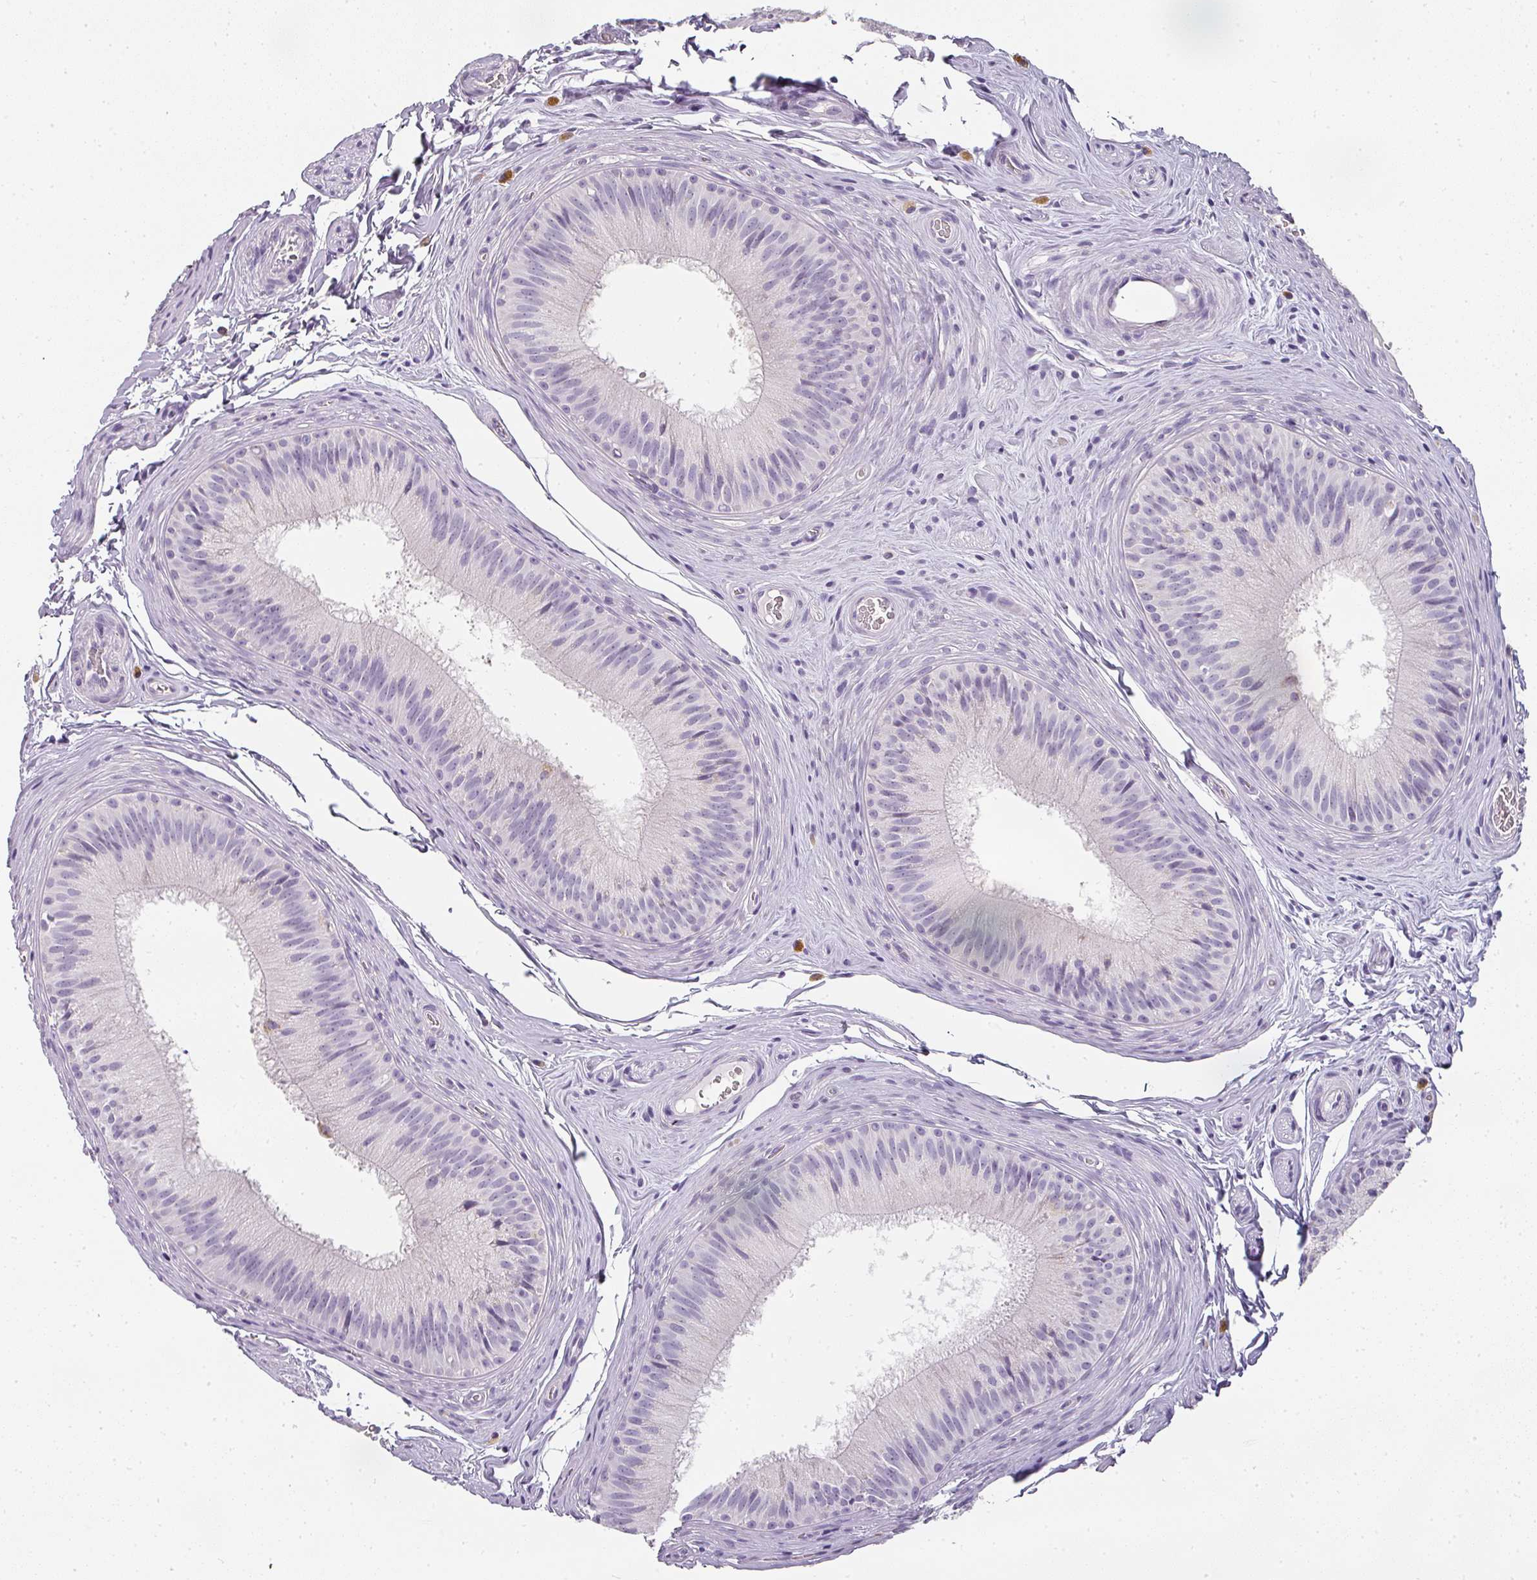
{"staining": {"intensity": "weak", "quantity": "<25%", "location": "cytoplasmic/membranous"}, "tissue": "epididymis", "cell_type": "Glandular cells", "image_type": "normal", "snomed": [{"axis": "morphology", "description": "Normal tissue, NOS"}, {"axis": "topography", "description": "Epididymis"}], "caption": "Immunohistochemistry of benign epididymis reveals no expression in glandular cells.", "gene": "CAMP", "patient": {"sex": "male", "age": 24}}